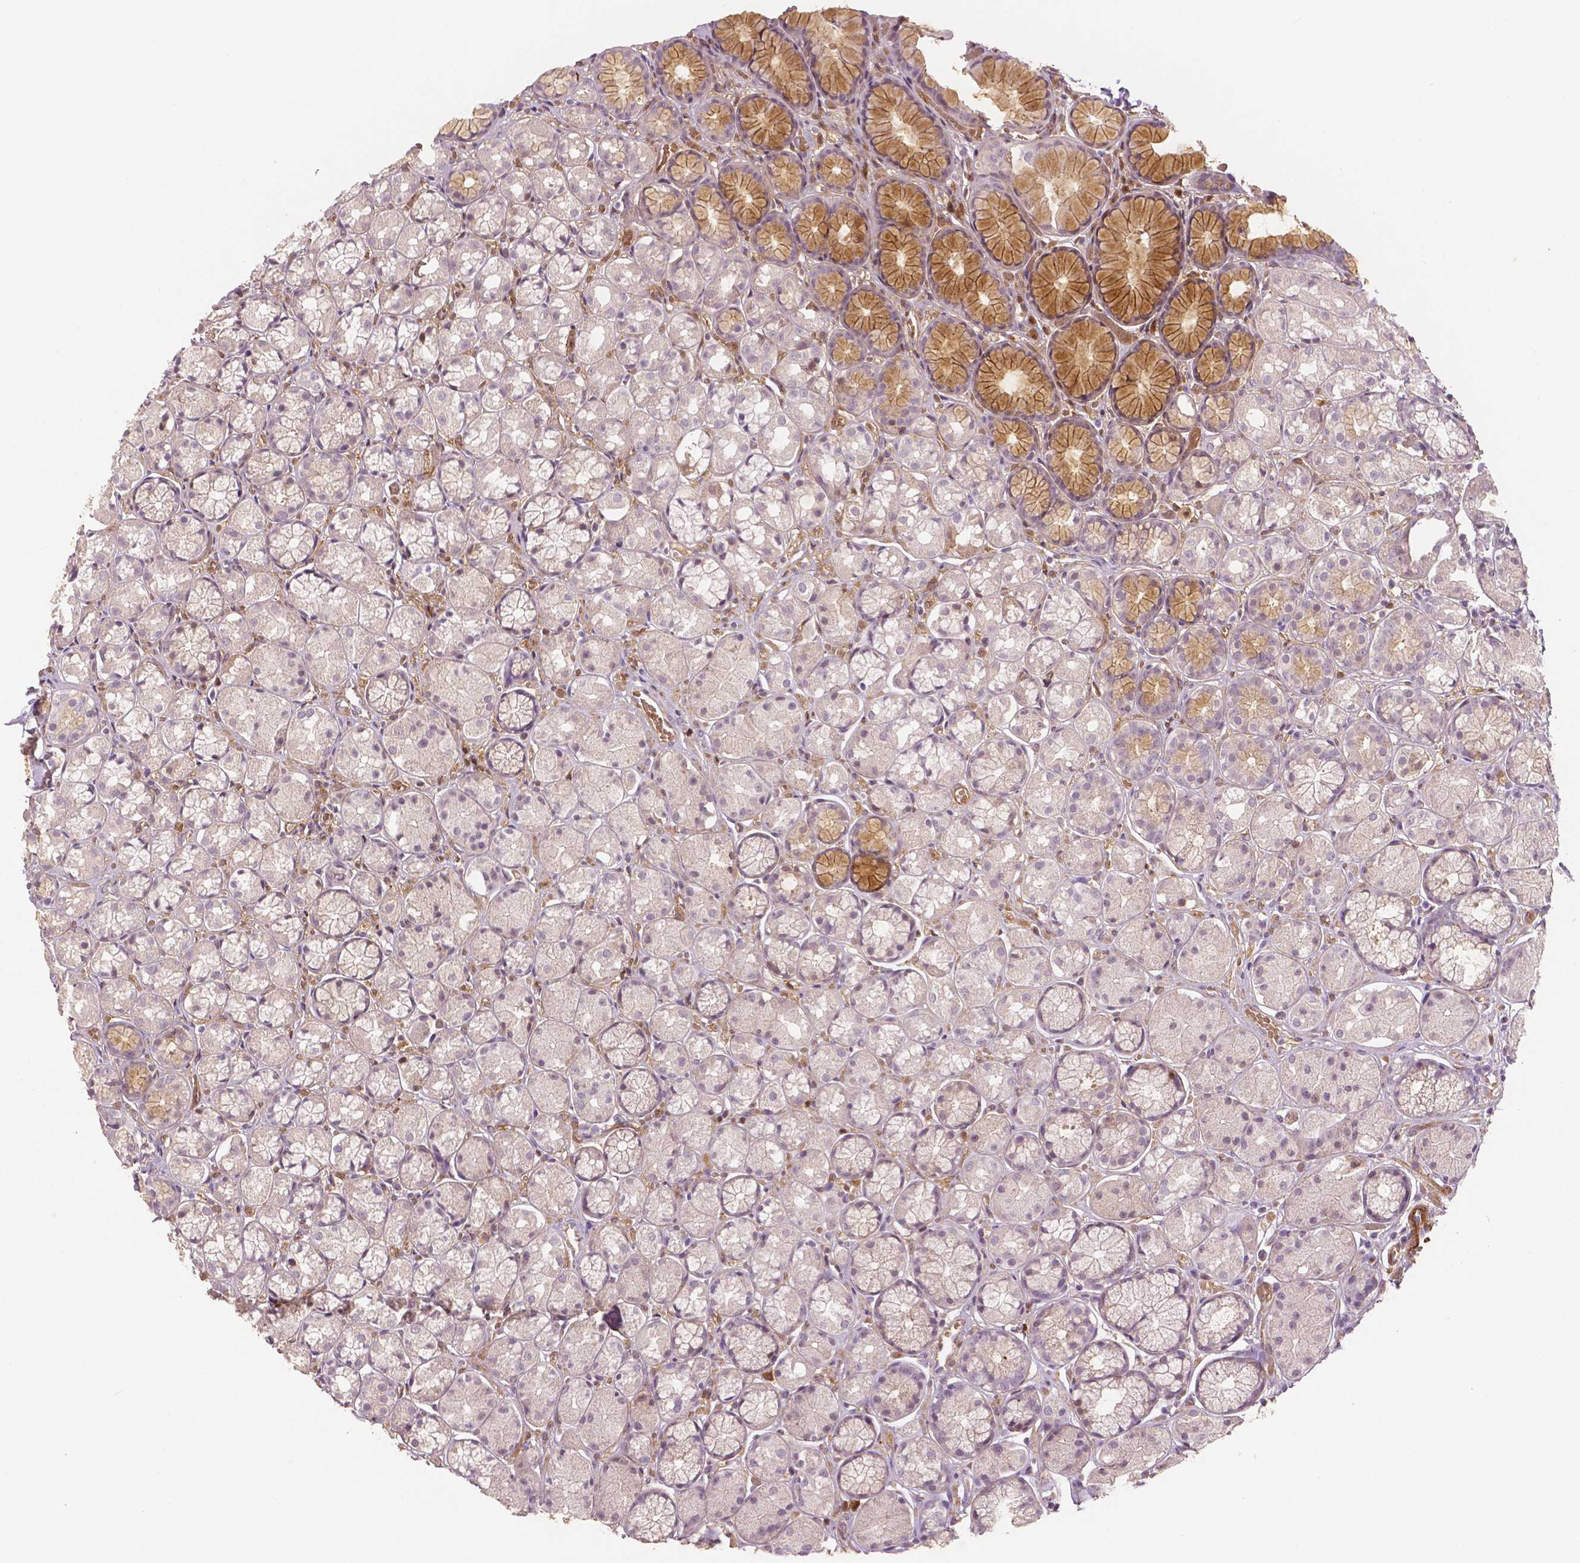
{"staining": {"intensity": "moderate", "quantity": "<25%", "location": "cytoplasmic/membranous"}, "tissue": "stomach", "cell_type": "Glandular cells", "image_type": "normal", "snomed": [{"axis": "morphology", "description": "Normal tissue, NOS"}, {"axis": "topography", "description": "Stomach"}], "caption": "Protein staining of benign stomach exhibits moderate cytoplasmic/membranous expression in about <25% of glandular cells. (DAB (3,3'-diaminobenzidine) IHC, brown staining for protein, blue staining for nuclei).", "gene": "FLT1", "patient": {"sex": "male", "age": 70}}